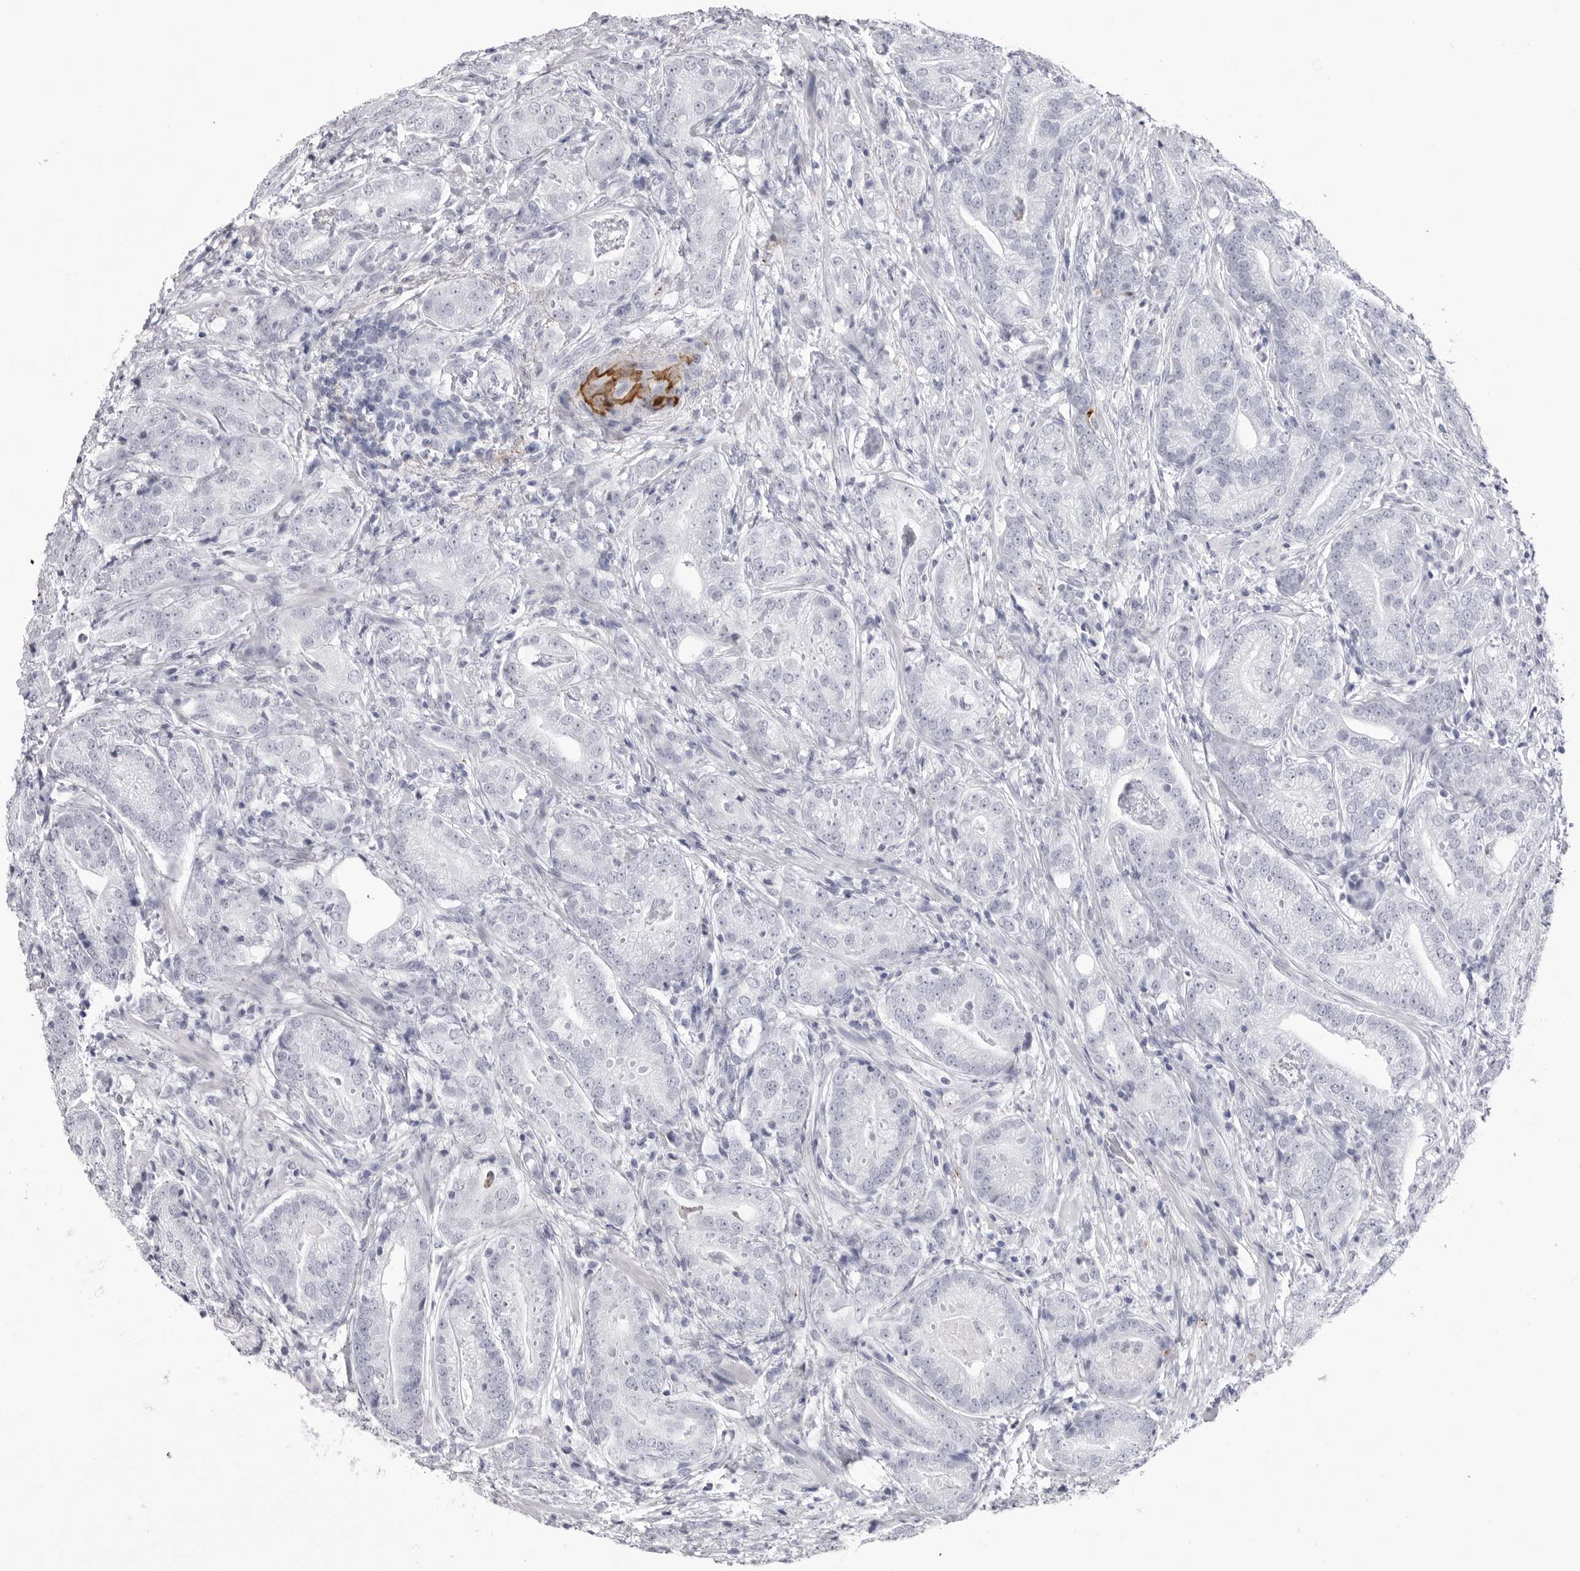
{"staining": {"intensity": "negative", "quantity": "none", "location": "none"}, "tissue": "prostate cancer", "cell_type": "Tumor cells", "image_type": "cancer", "snomed": [{"axis": "morphology", "description": "Adenocarcinoma, High grade"}, {"axis": "topography", "description": "Prostate"}], "caption": "This is an IHC histopathology image of human prostate cancer (high-grade adenocarcinoma). There is no positivity in tumor cells.", "gene": "COL26A1", "patient": {"sex": "male", "age": 57}}